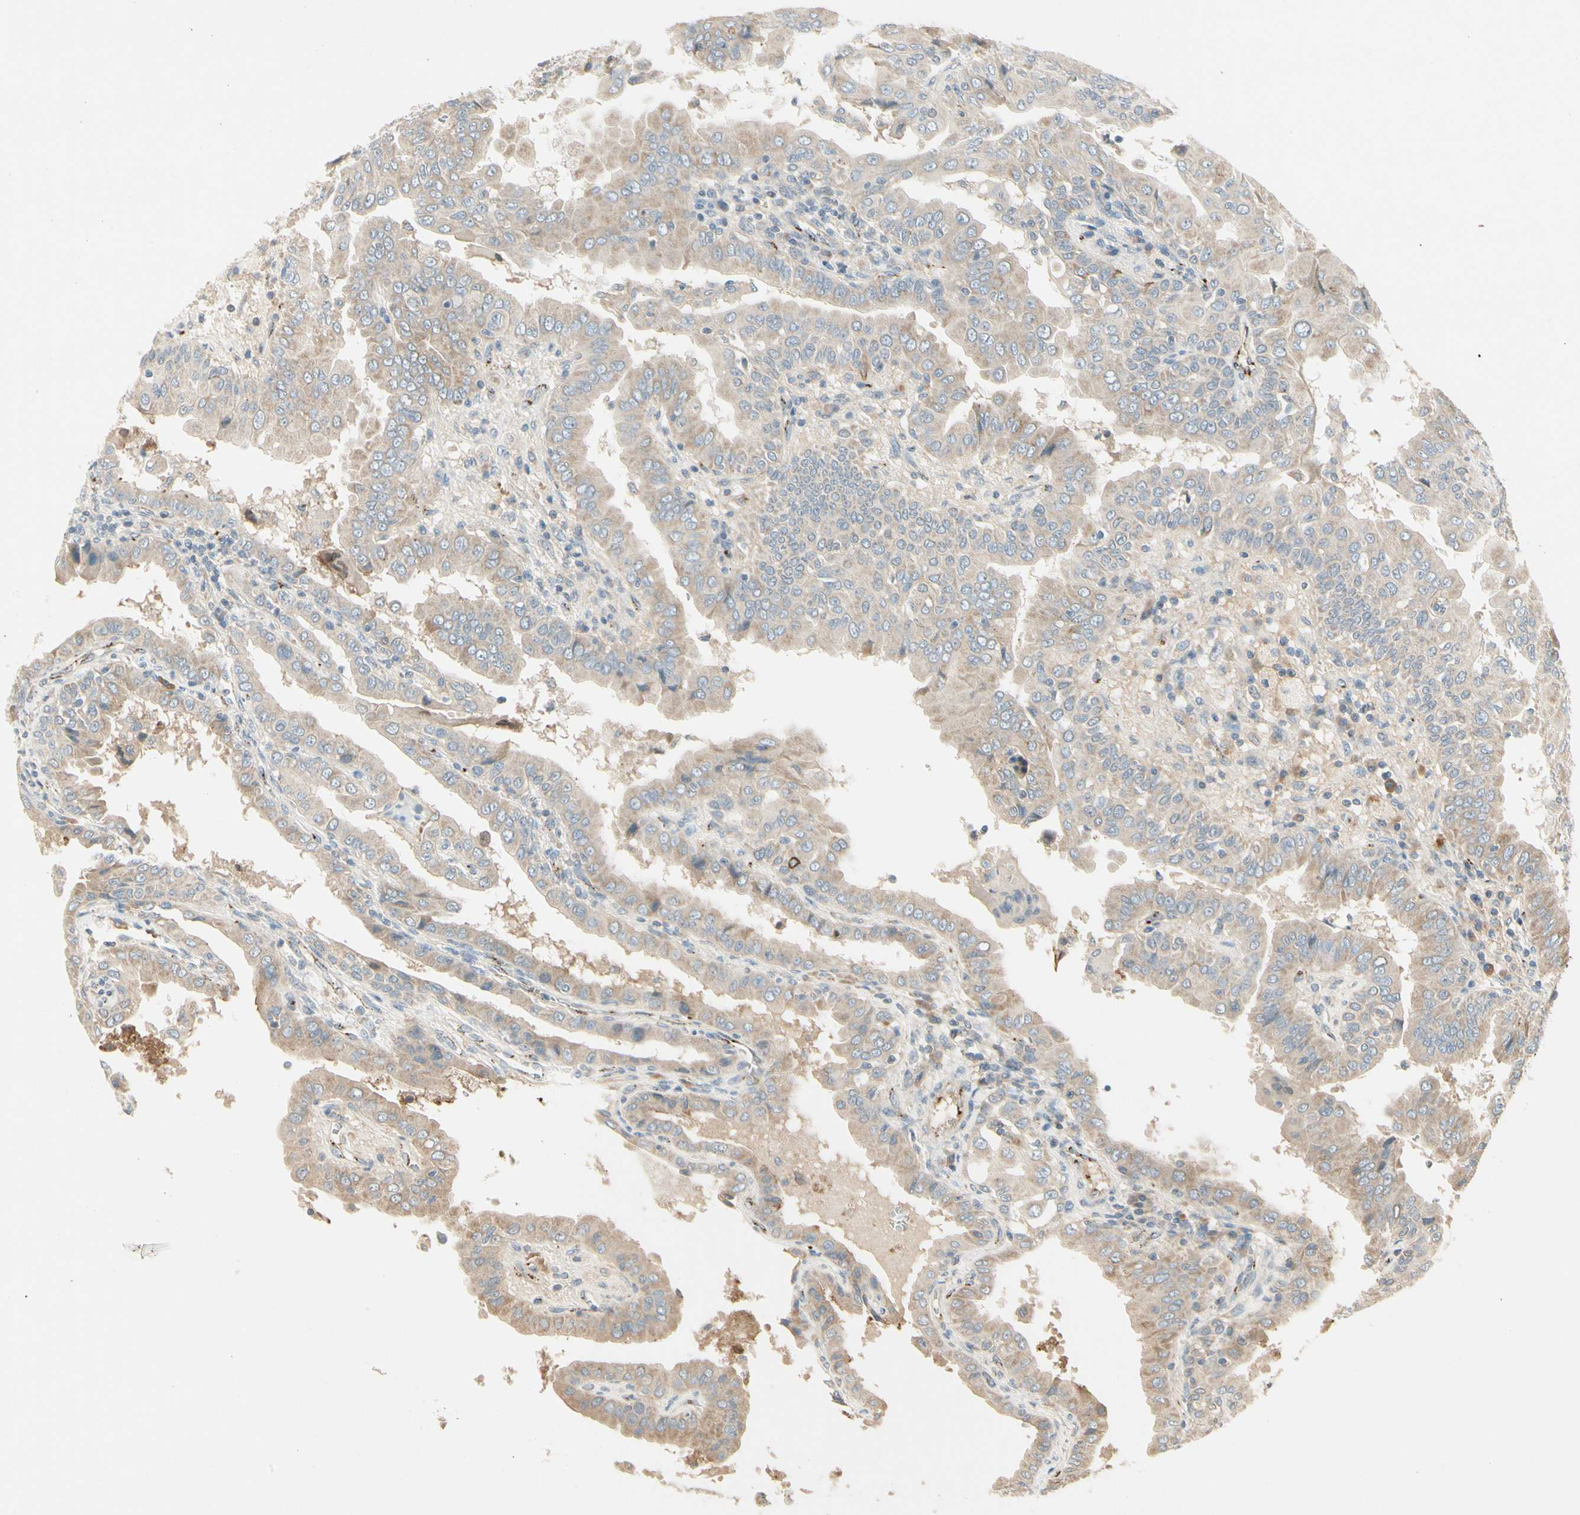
{"staining": {"intensity": "weak", "quantity": "25%-75%", "location": "cytoplasmic/membranous"}, "tissue": "thyroid cancer", "cell_type": "Tumor cells", "image_type": "cancer", "snomed": [{"axis": "morphology", "description": "Papillary adenocarcinoma, NOS"}, {"axis": "topography", "description": "Thyroid gland"}], "caption": "Brown immunohistochemical staining in thyroid cancer shows weak cytoplasmic/membranous staining in approximately 25%-75% of tumor cells.", "gene": "MANSC1", "patient": {"sex": "male", "age": 33}}